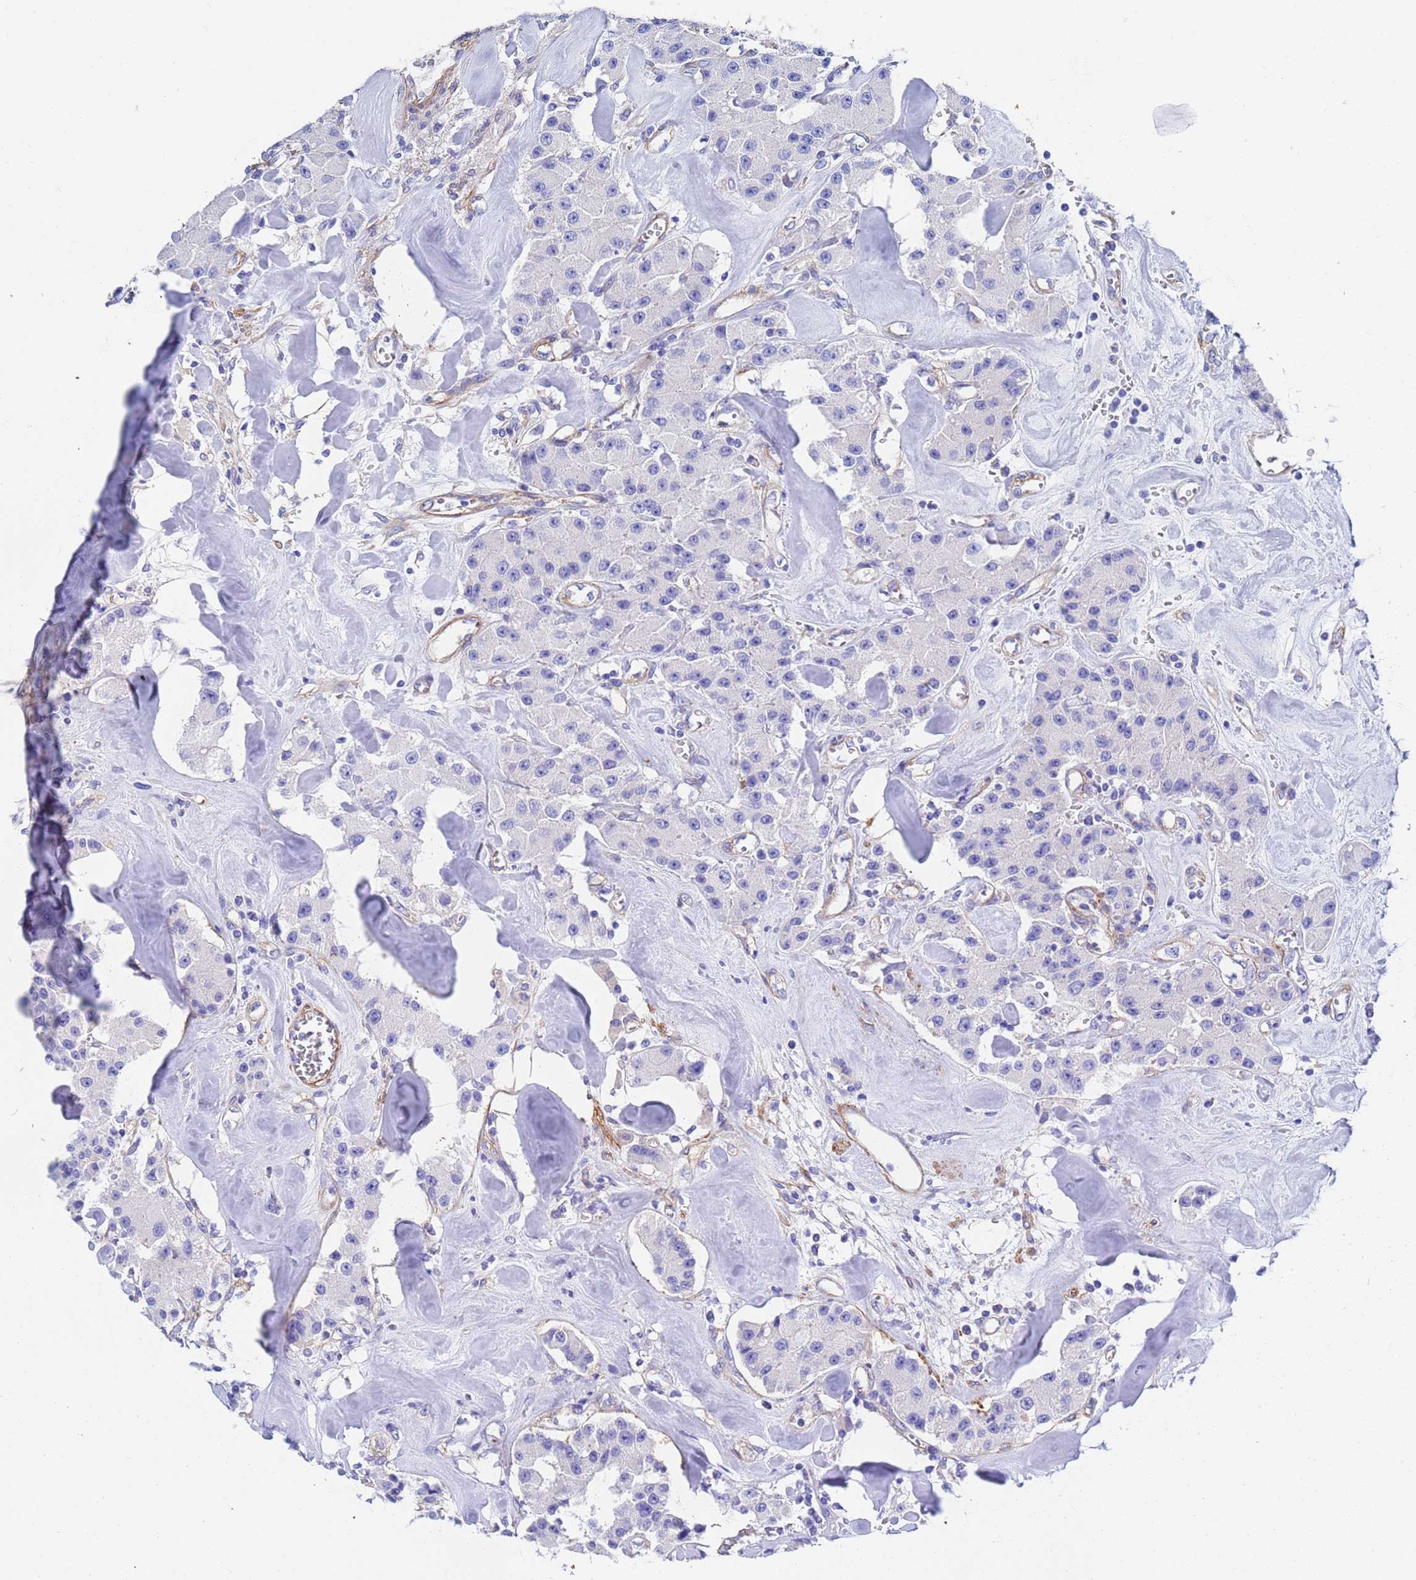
{"staining": {"intensity": "negative", "quantity": "none", "location": "none"}, "tissue": "carcinoid", "cell_type": "Tumor cells", "image_type": "cancer", "snomed": [{"axis": "morphology", "description": "Carcinoid, malignant, NOS"}, {"axis": "topography", "description": "Pancreas"}], "caption": "High magnification brightfield microscopy of malignant carcinoid stained with DAB (brown) and counterstained with hematoxylin (blue): tumor cells show no significant staining.", "gene": "CST4", "patient": {"sex": "male", "age": 41}}